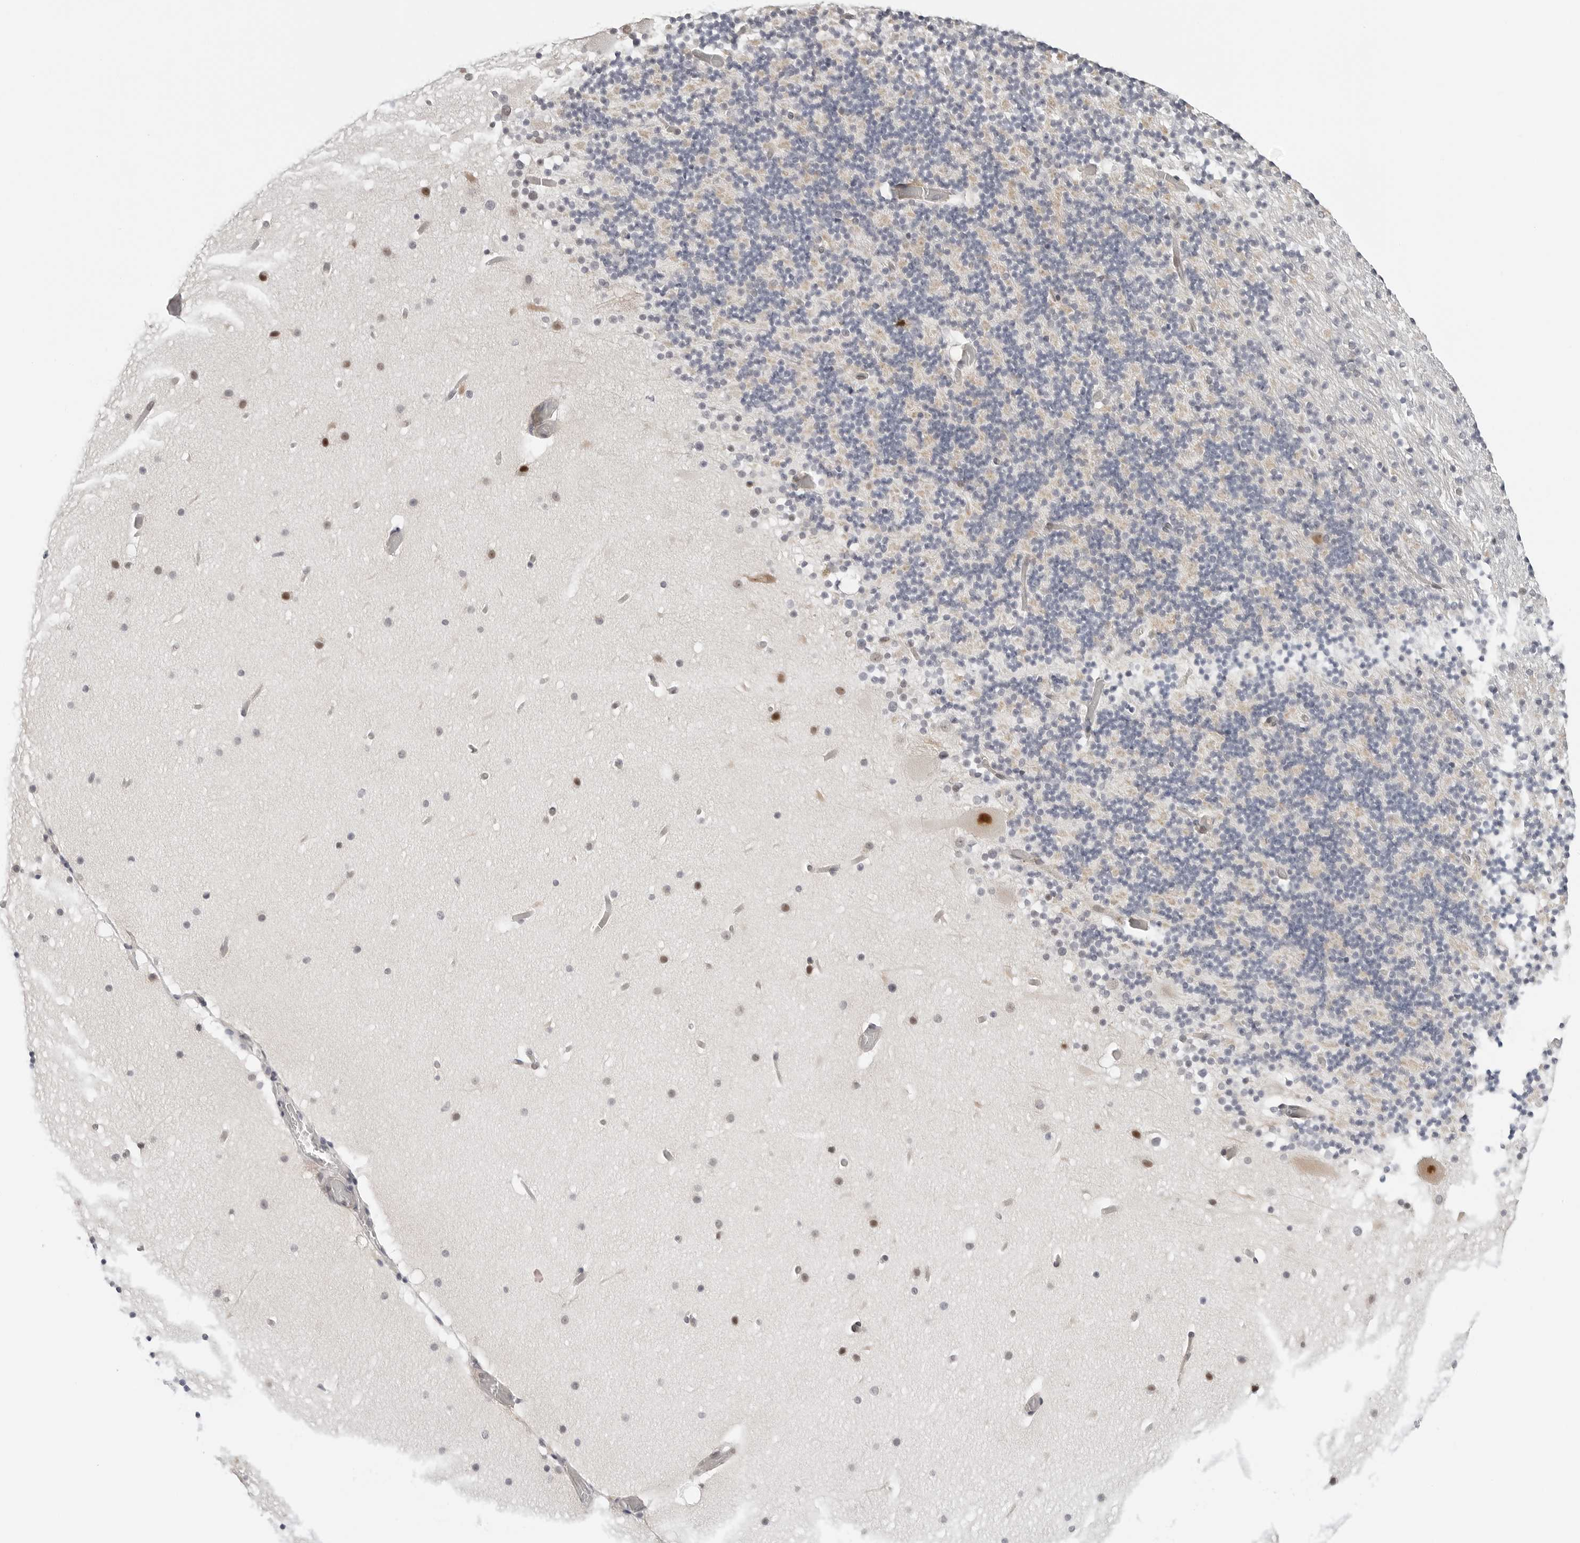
{"staining": {"intensity": "negative", "quantity": "none", "location": "none"}, "tissue": "cerebellum", "cell_type": "Cells in granular layer", "image_type": "normal", "snomed": [{"axis": "morphology", "description": "Normal tissue, NOS"}, {"axis": "topography", "description": "Cerebellum"}], "caption": "Cells in granular layer are negative for brown protein staining in benign cerebellum. (Brightfield microscopy of DAB IHC at high magnification).", "gene": "TSEN2", "patient": {"sex": "male", "age": 57}}